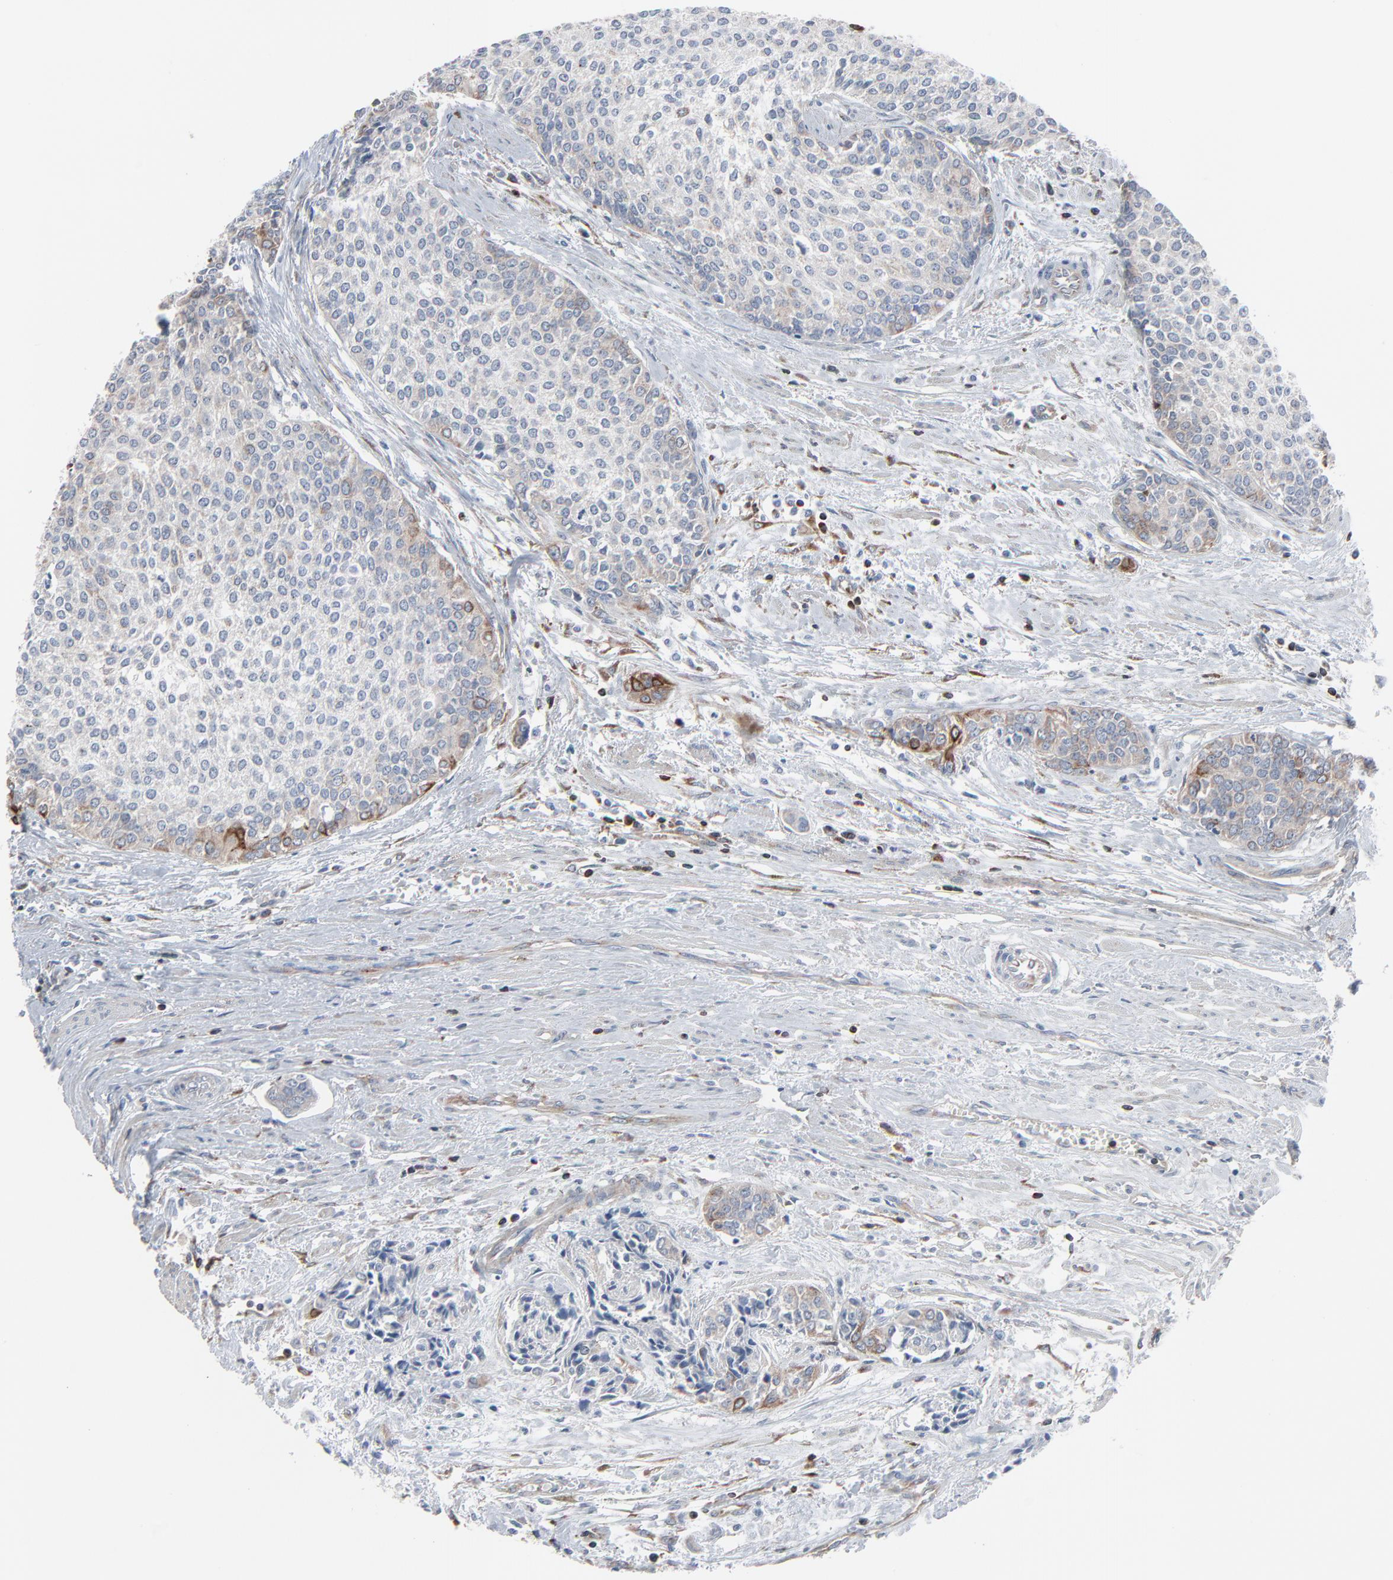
{"staining": {"intensity": "weak", "quantity": ">75%", "location": "cytoplasmic/membranous"}, "tissue": "urothelial cancer", "cell_type": "Tumor cells", "image_type": "cancer", "snomed": [{"axis": "morphology", "description": "Urothelial carcinoma, Low grade"}, {"axis": "topography", "description": "Urinary bladder"}], "caption": "Urothelial cancer was stained to show a protein in brown. There is low levels of weak cytoplasmic/membranous staining in approximately >75% of tumor cells.", "gene": "OPTN", "patient": {"sex": "female", "age": 73}}